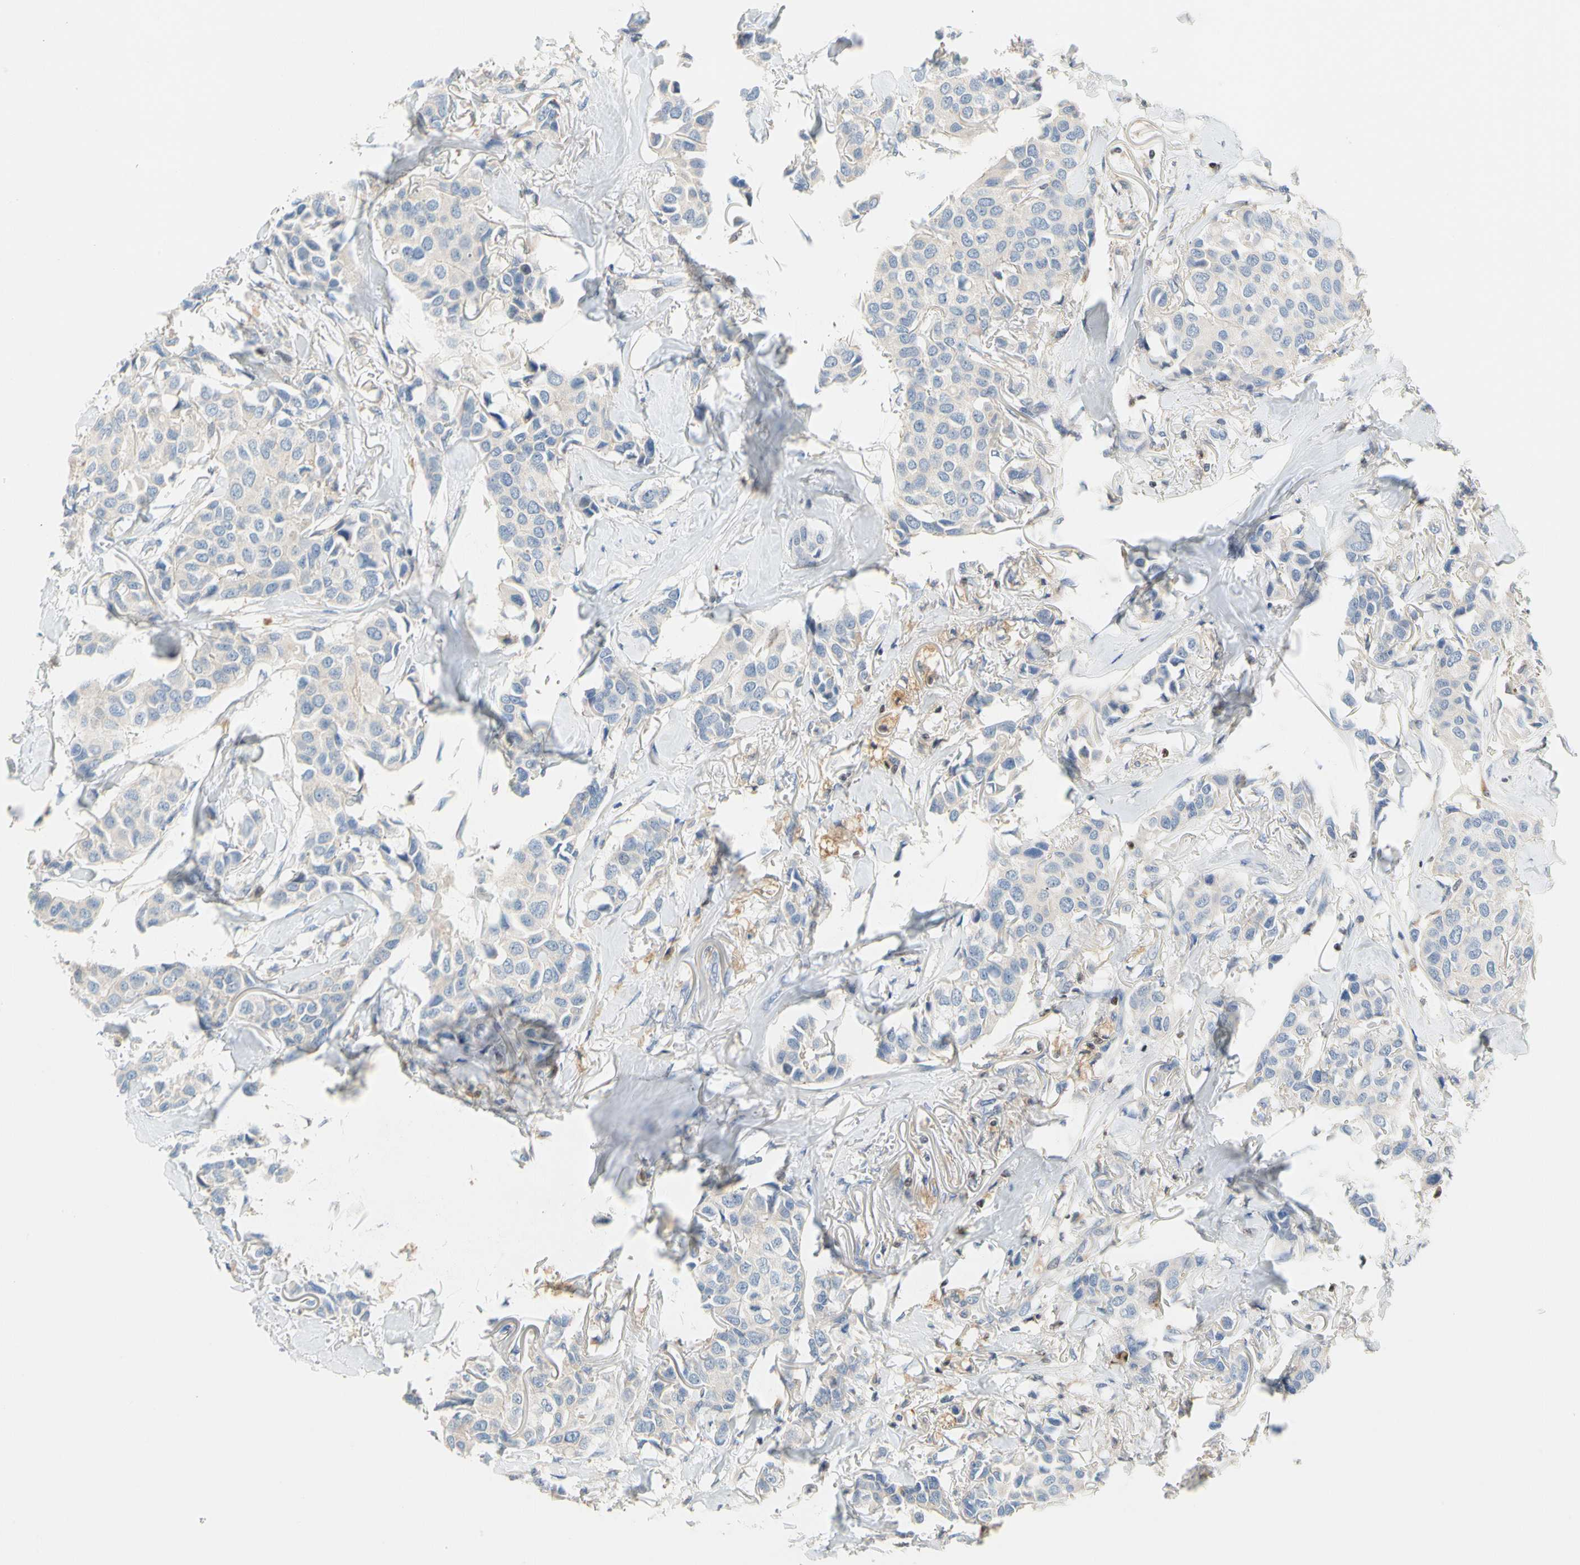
{"staining": {"intensity": "negative", "quantity": "none", "location": "none"}, "tissue": "breast cancer", "cell_type": "Tumor cells", "image_type": "cancer", "snomed": [{"axis": "morphology", "description": "Duct carcinoma"}, {"axis": "topography", "description": "Breast"}], "caption": "A histopathology image of human breast cancer is negative for staining in tumor cells.", "gene": "SP140", "patient": {"sex": "female", "age": 80}}